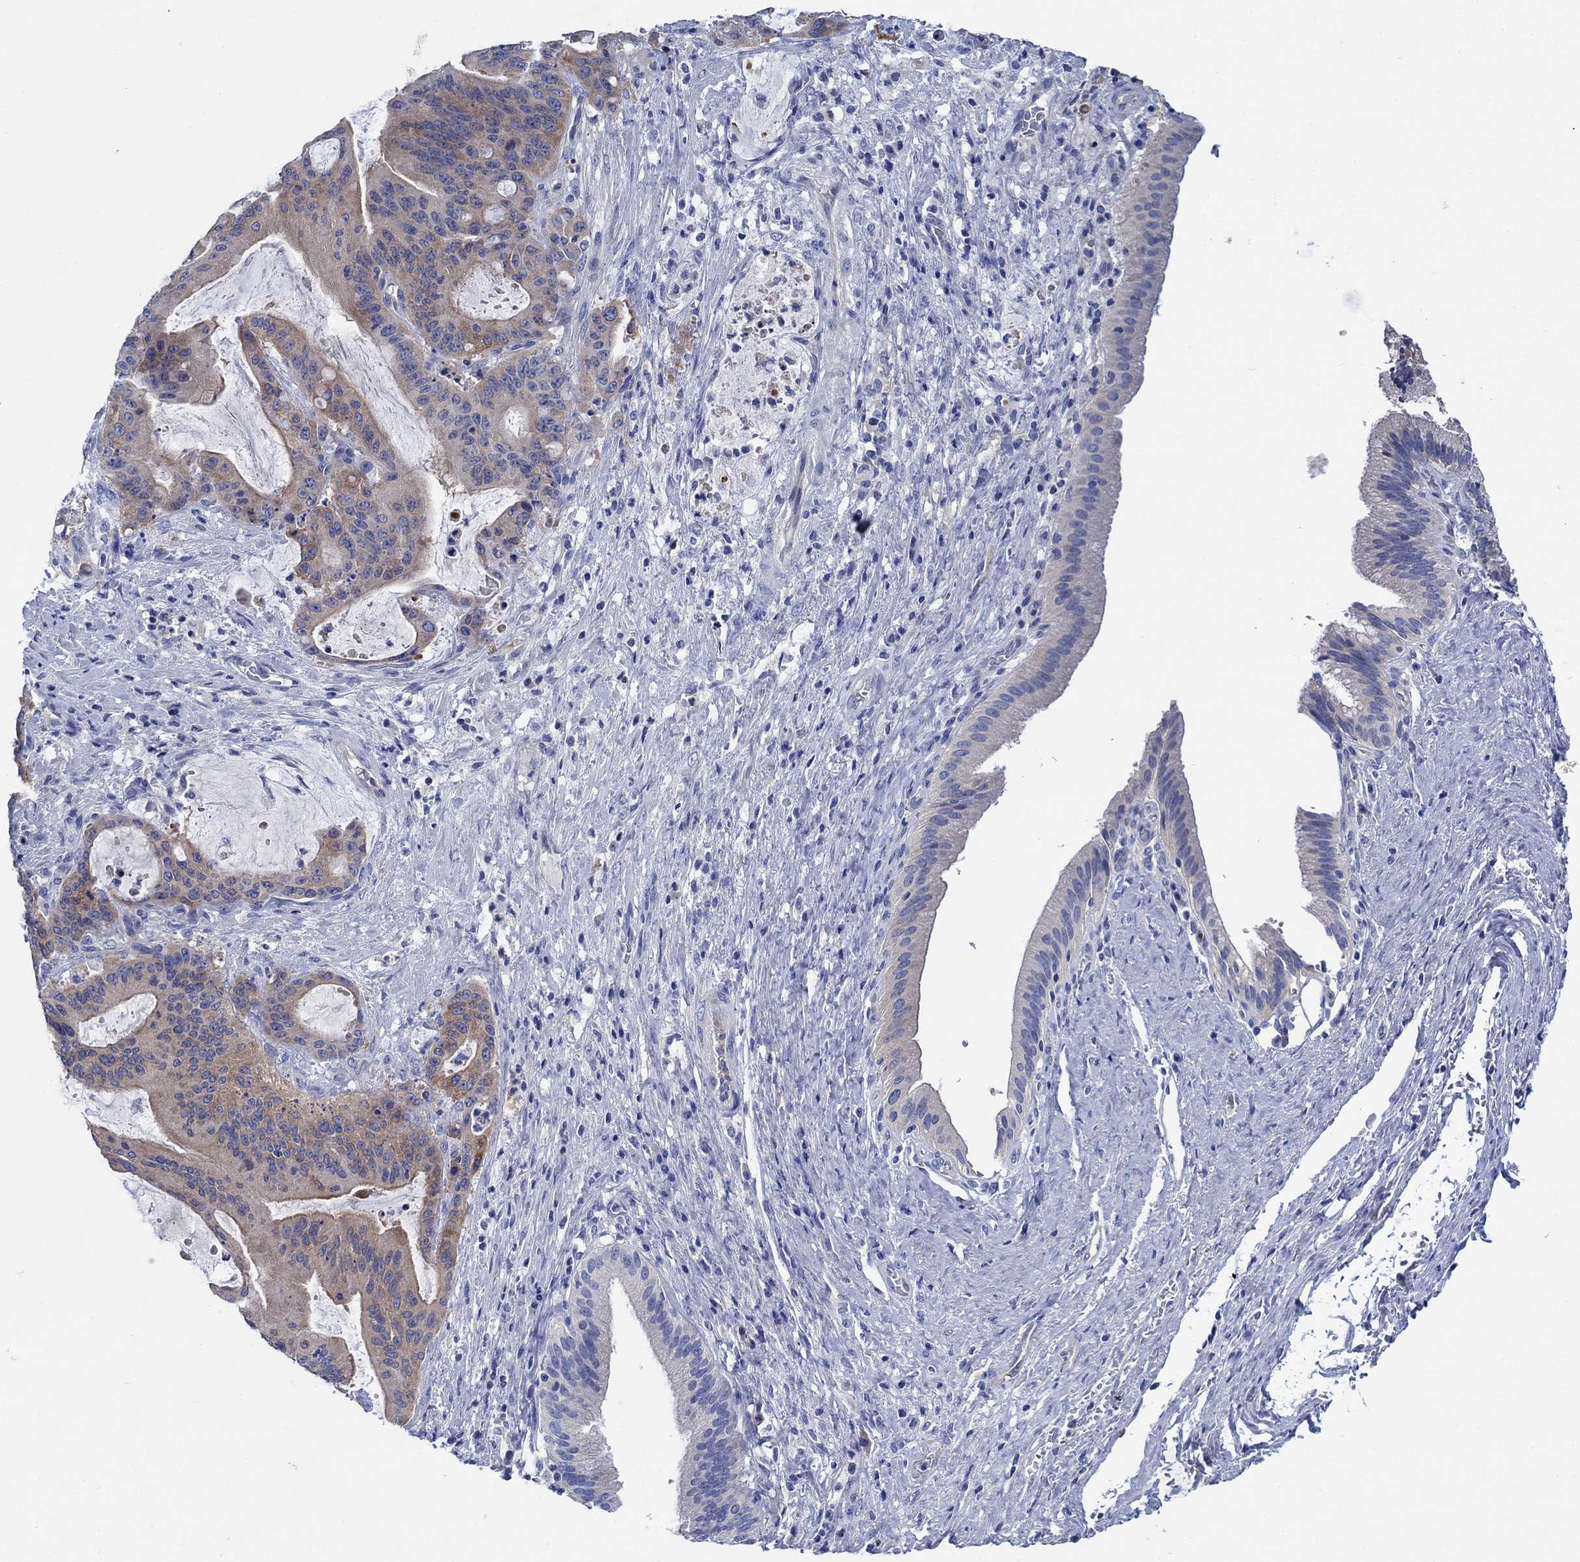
{"staining": {"intensity": "moderate", "quantity": "<25%", "location": "cytoplasmic/membranous"}, "tissue": "liver cancer", "cell_type": "Tumor cells", "image_type": "cancer", "snomed": [{"axis": "morphology", "description": "Cholangiocarcinoma"}, {"axis": "topography", "description": "Liver"}], "caption": "About <25% of tumor cells in liver cholangiocarcinoma exhibit moderate cytoplasmic/membranous protein staining as visualized by brown immunohistochemical staining.", "gene": "TRIM16", "patient": {"sex": "female", "age": 73}}